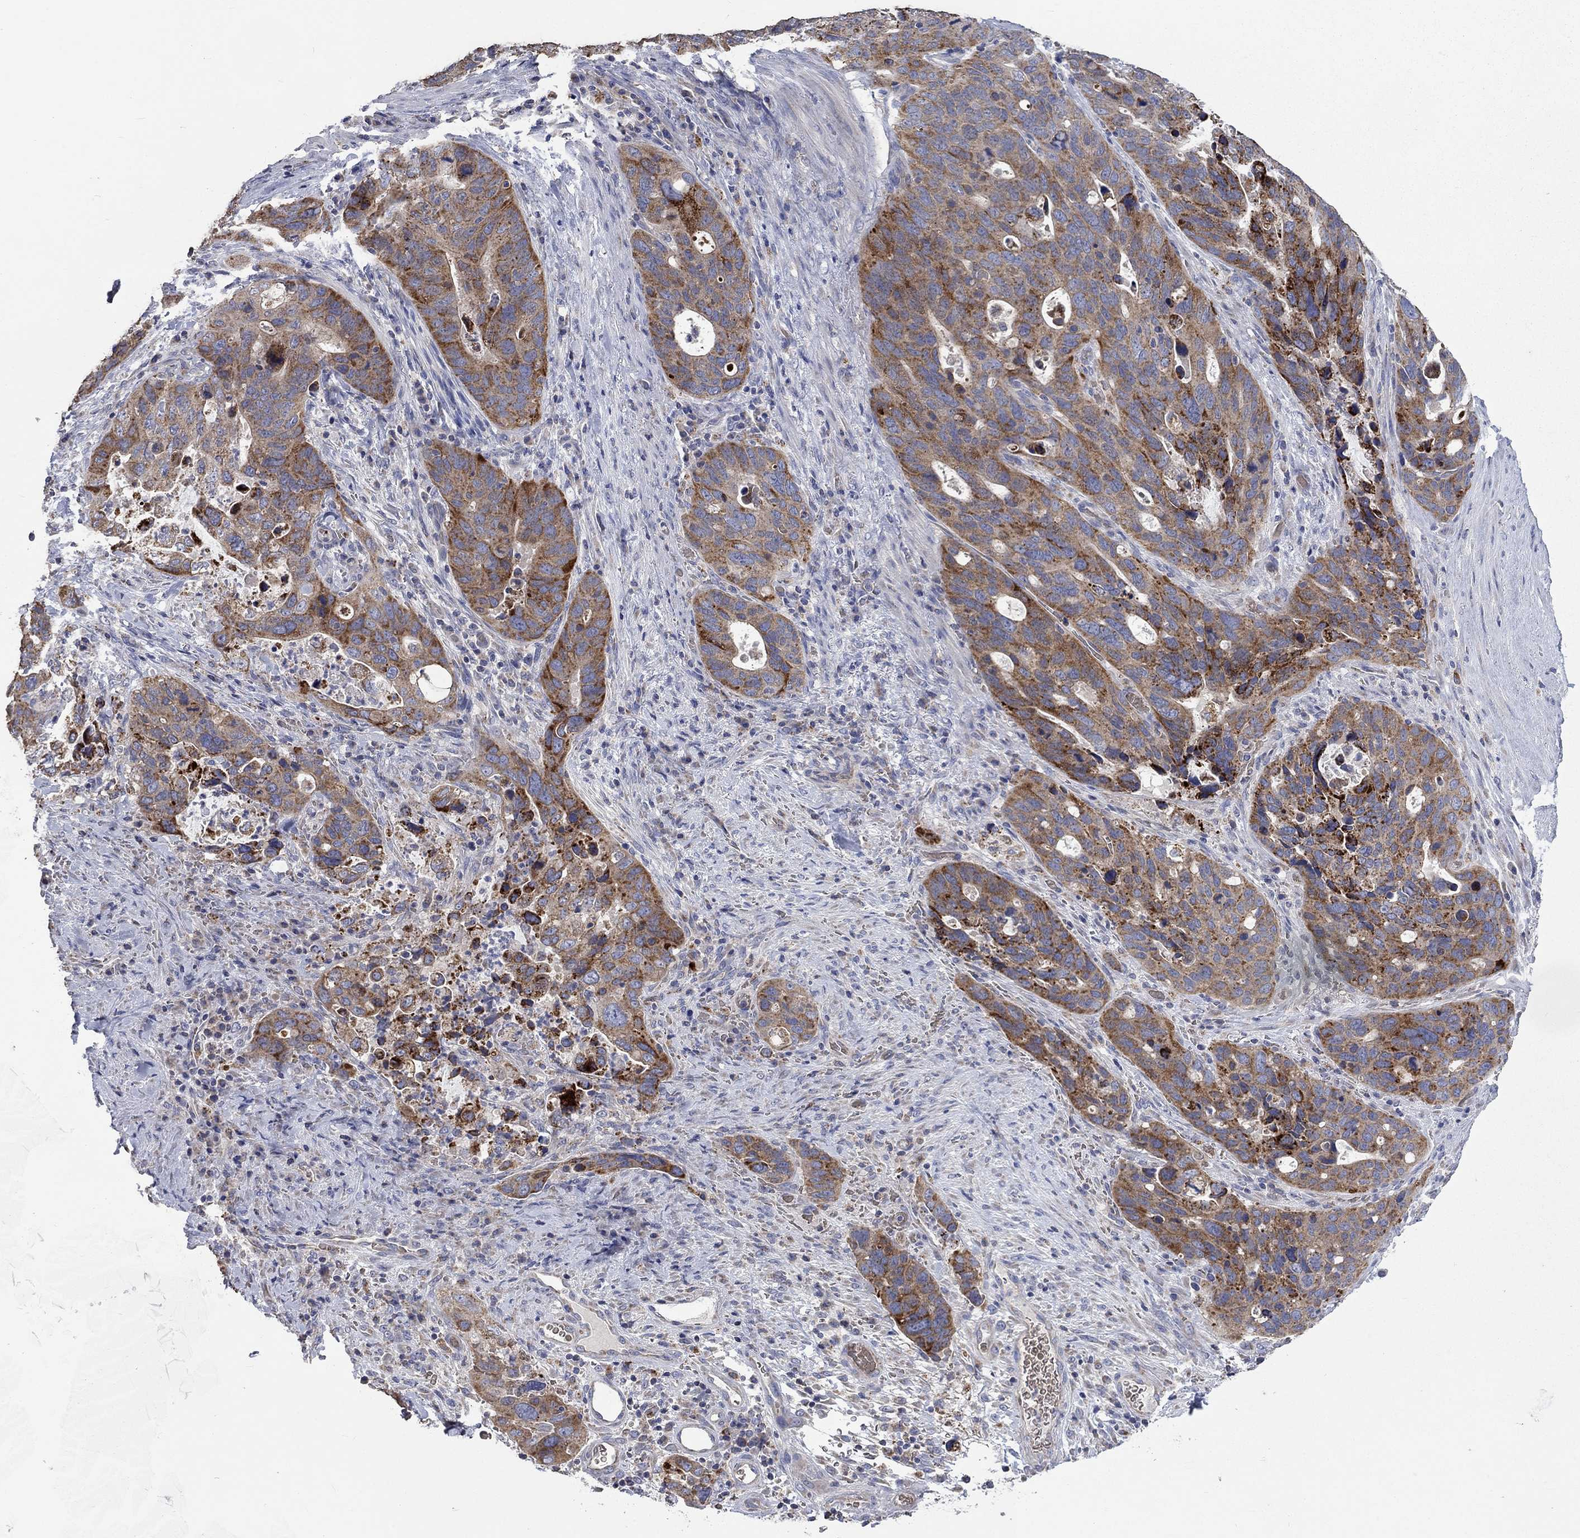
{"staining": {"intensity": "strong", "quantity": "25%-75%", "location": "cytoplasmic/membranous"}, "tissue": "stomach cancer", "cell_type": "Tumor cells", "image_type": "cancer", "snomed": [{"axis": "morphology", "description": "Adenocarcinoma, NOS"}, {"axis": "topography", "description": "Stomach"}], "caption": "Adenocarcinoma (stomach) stained with a protein marker exhibits strong staining in tumor cells.", "gene": "UGT8", "patient": {"sex": "male", "age": 54}}